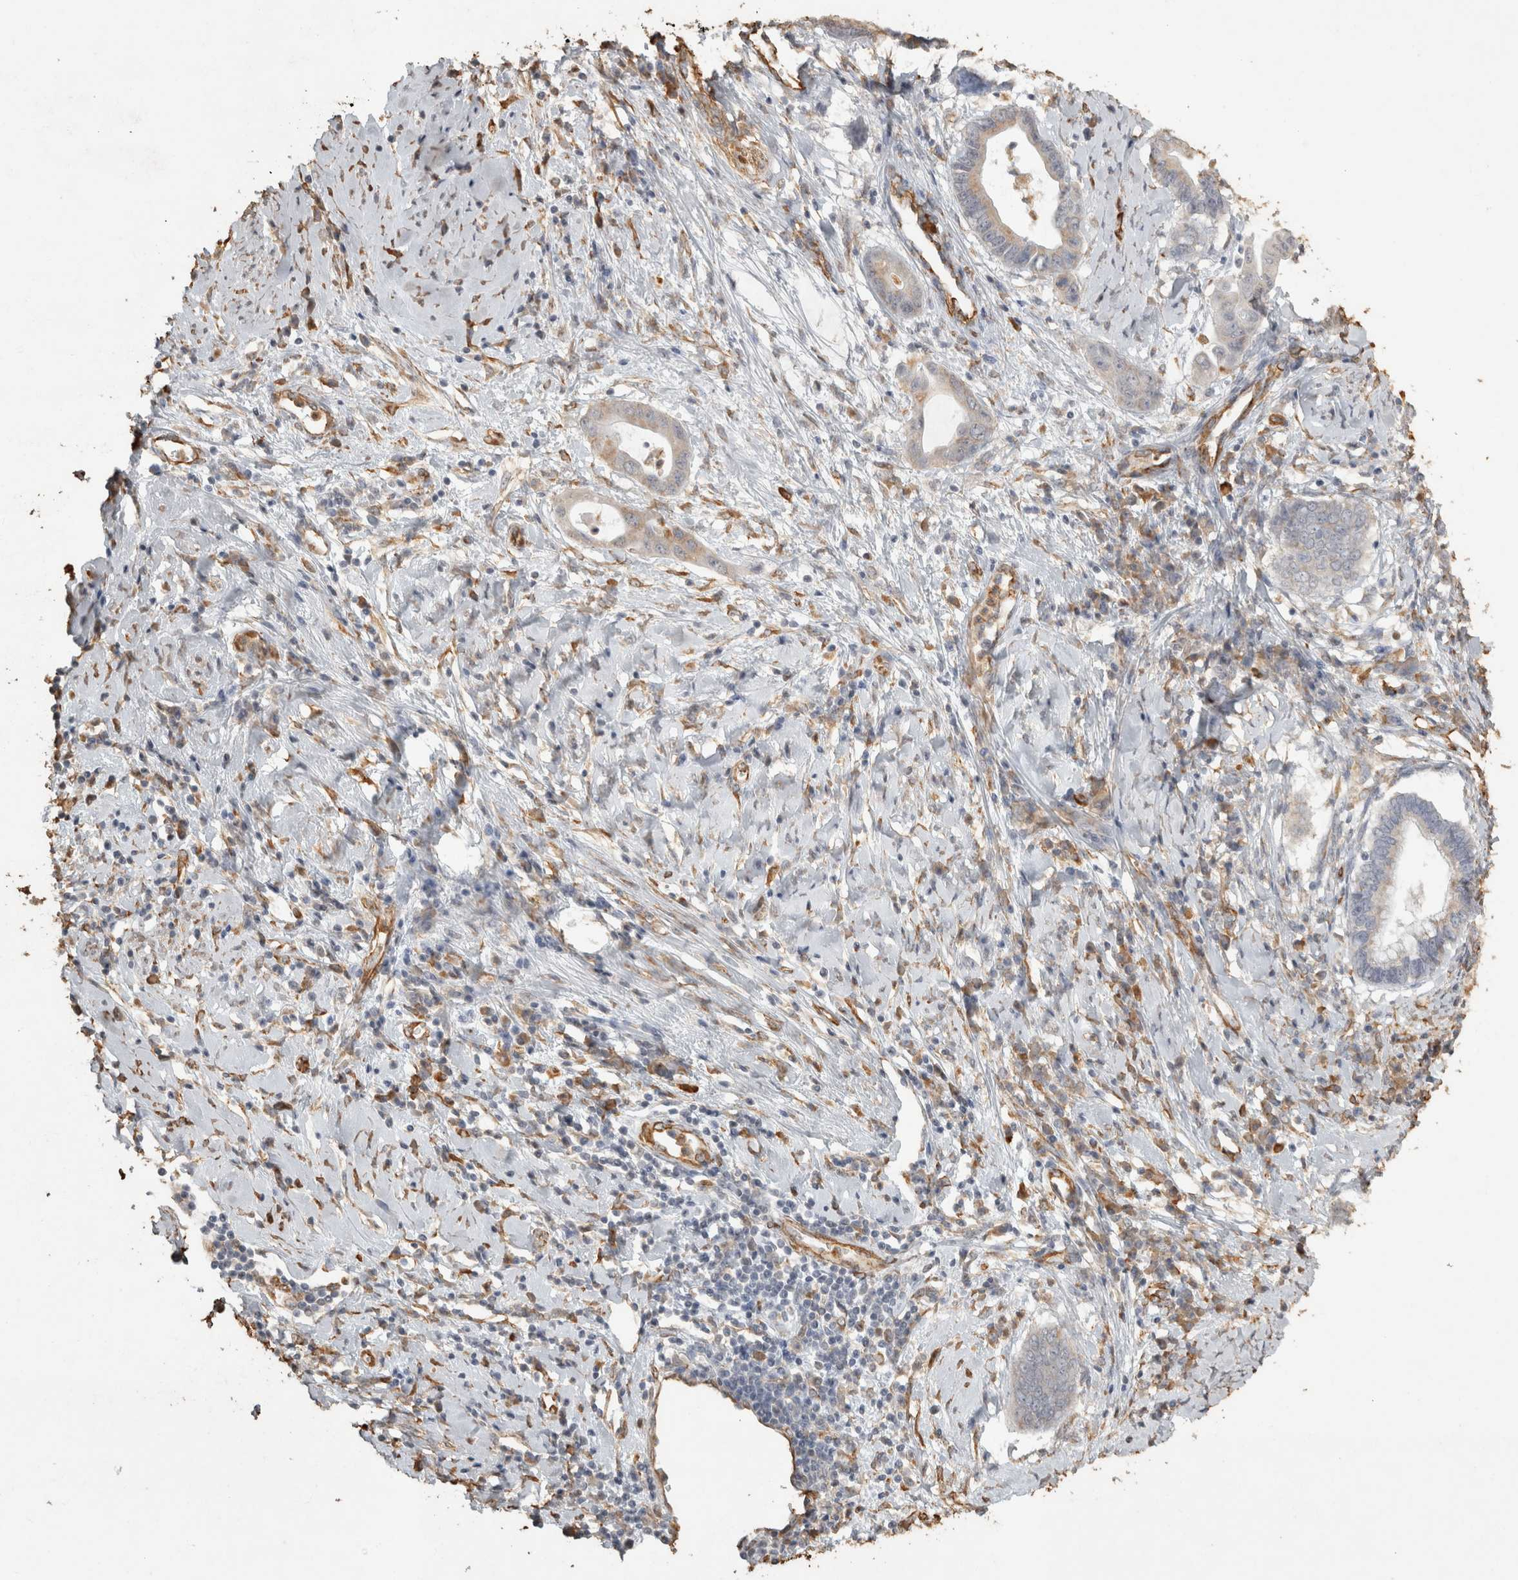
{"staining": {"intensity": "weak", "quantity": "<25%", "location": "cytoplasmic/membranous"}, "tissue": "cervical cancer", "cell_type": "Tumor cells", "image_type": "cancer", "snomed": [{"axis": "morphology", "description": "Adenocarcinoma, NOS"}, {"axis": "topography", "description": "Cervix"}], "caption": "High power microscopy histopathology image of an immunohistochemistry photomicrograph of adenocarcinoma (cervical), revealing no significant positivity in tumor cells.", "gene": "REPS2", "patient": {"sex": "female", "age": 44}}